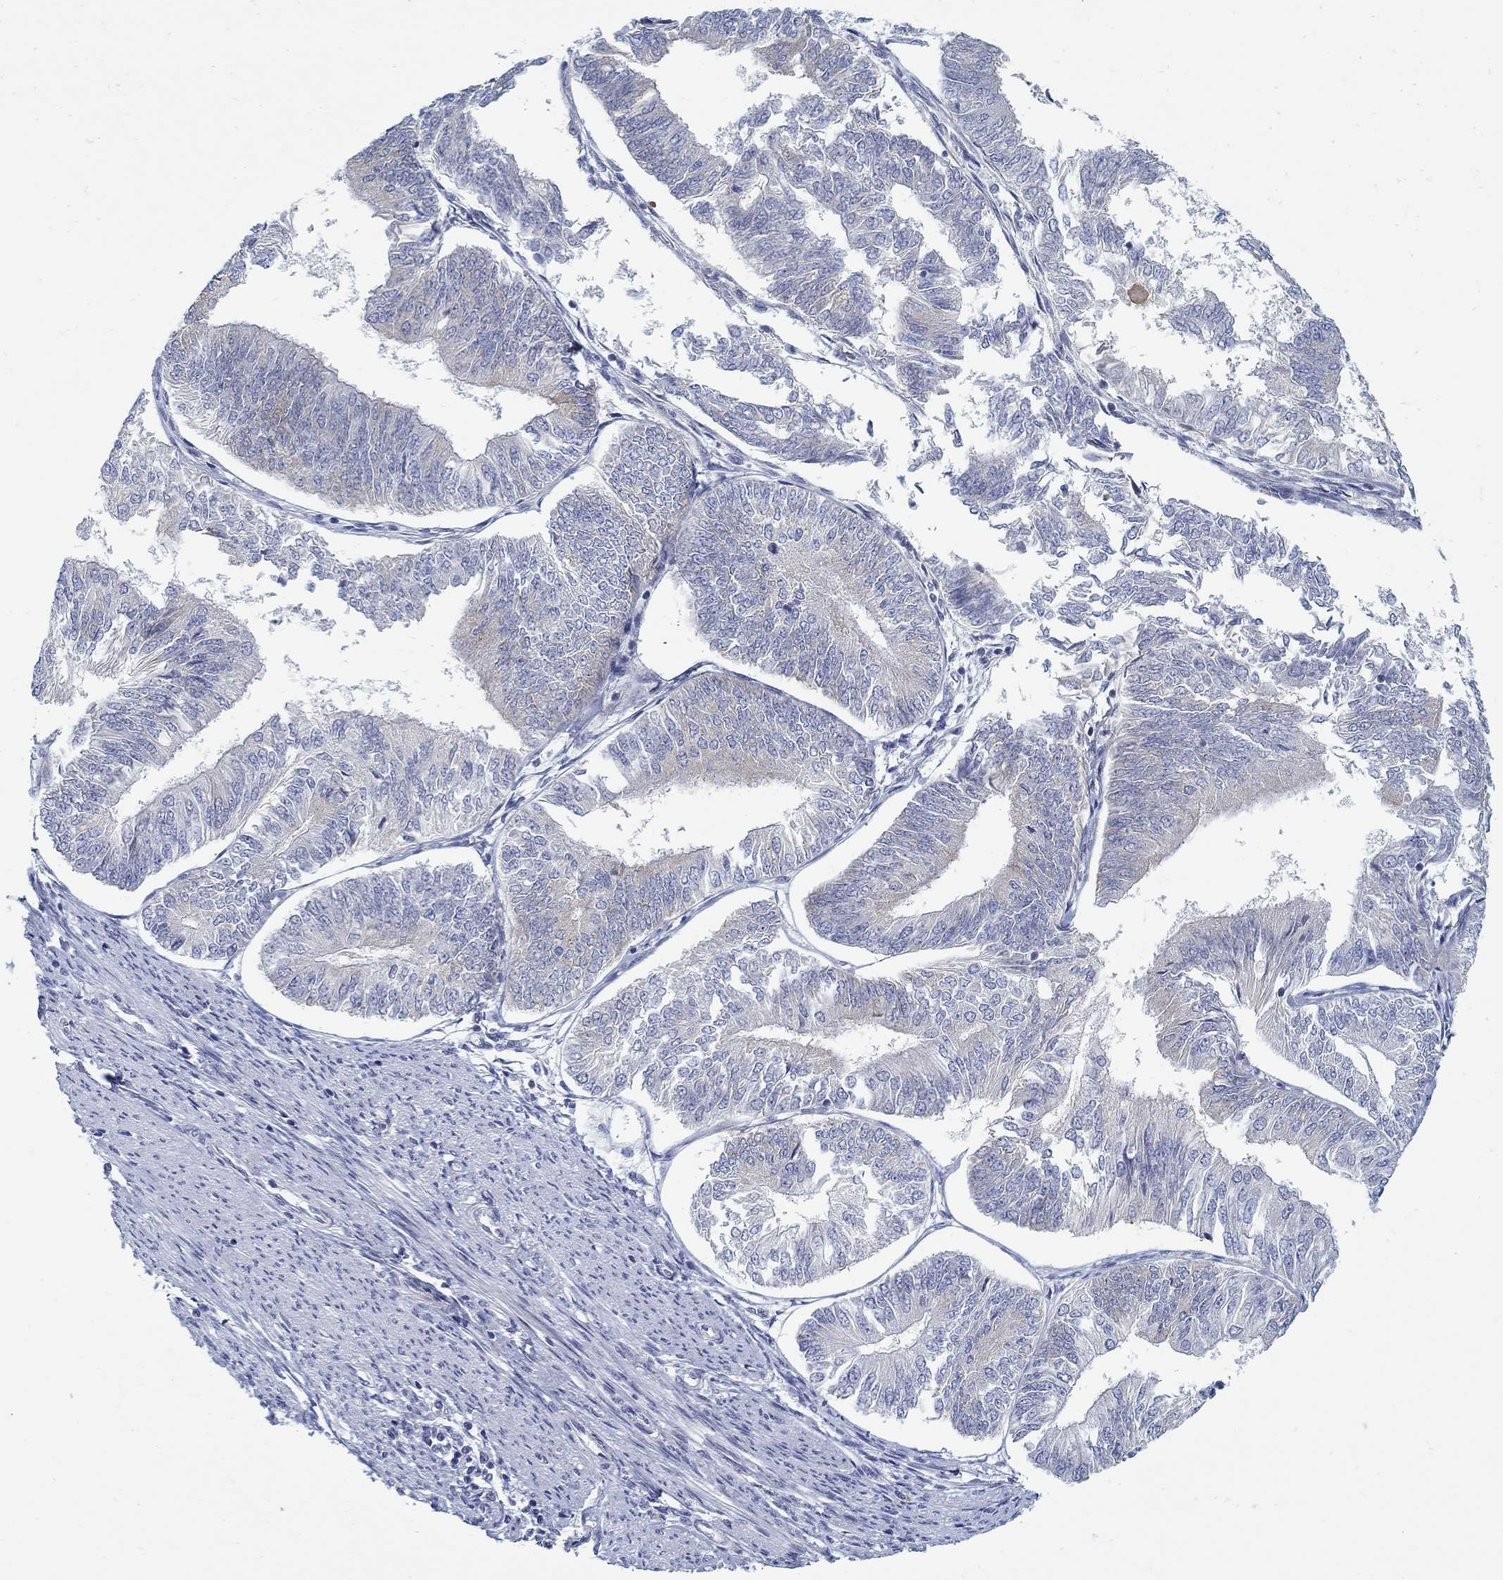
{"staining": {"intensity": "negative", "quantity": "none", "location": "none"}, "tissue": "endometrial cancer", "cell_type": "Tumor cells", "image_type": "cancer", "snomed": [{"axis": "morphology", "description": "Adenocarcinoma, NOS"}, {"axis": "topography", "description": "Endometrium"}], "caption": "Tumor cells are negative for brown protein staining in endometrial cancer.", "gene": "ANO7", "patient": {"sex": "female", "age": 58}}